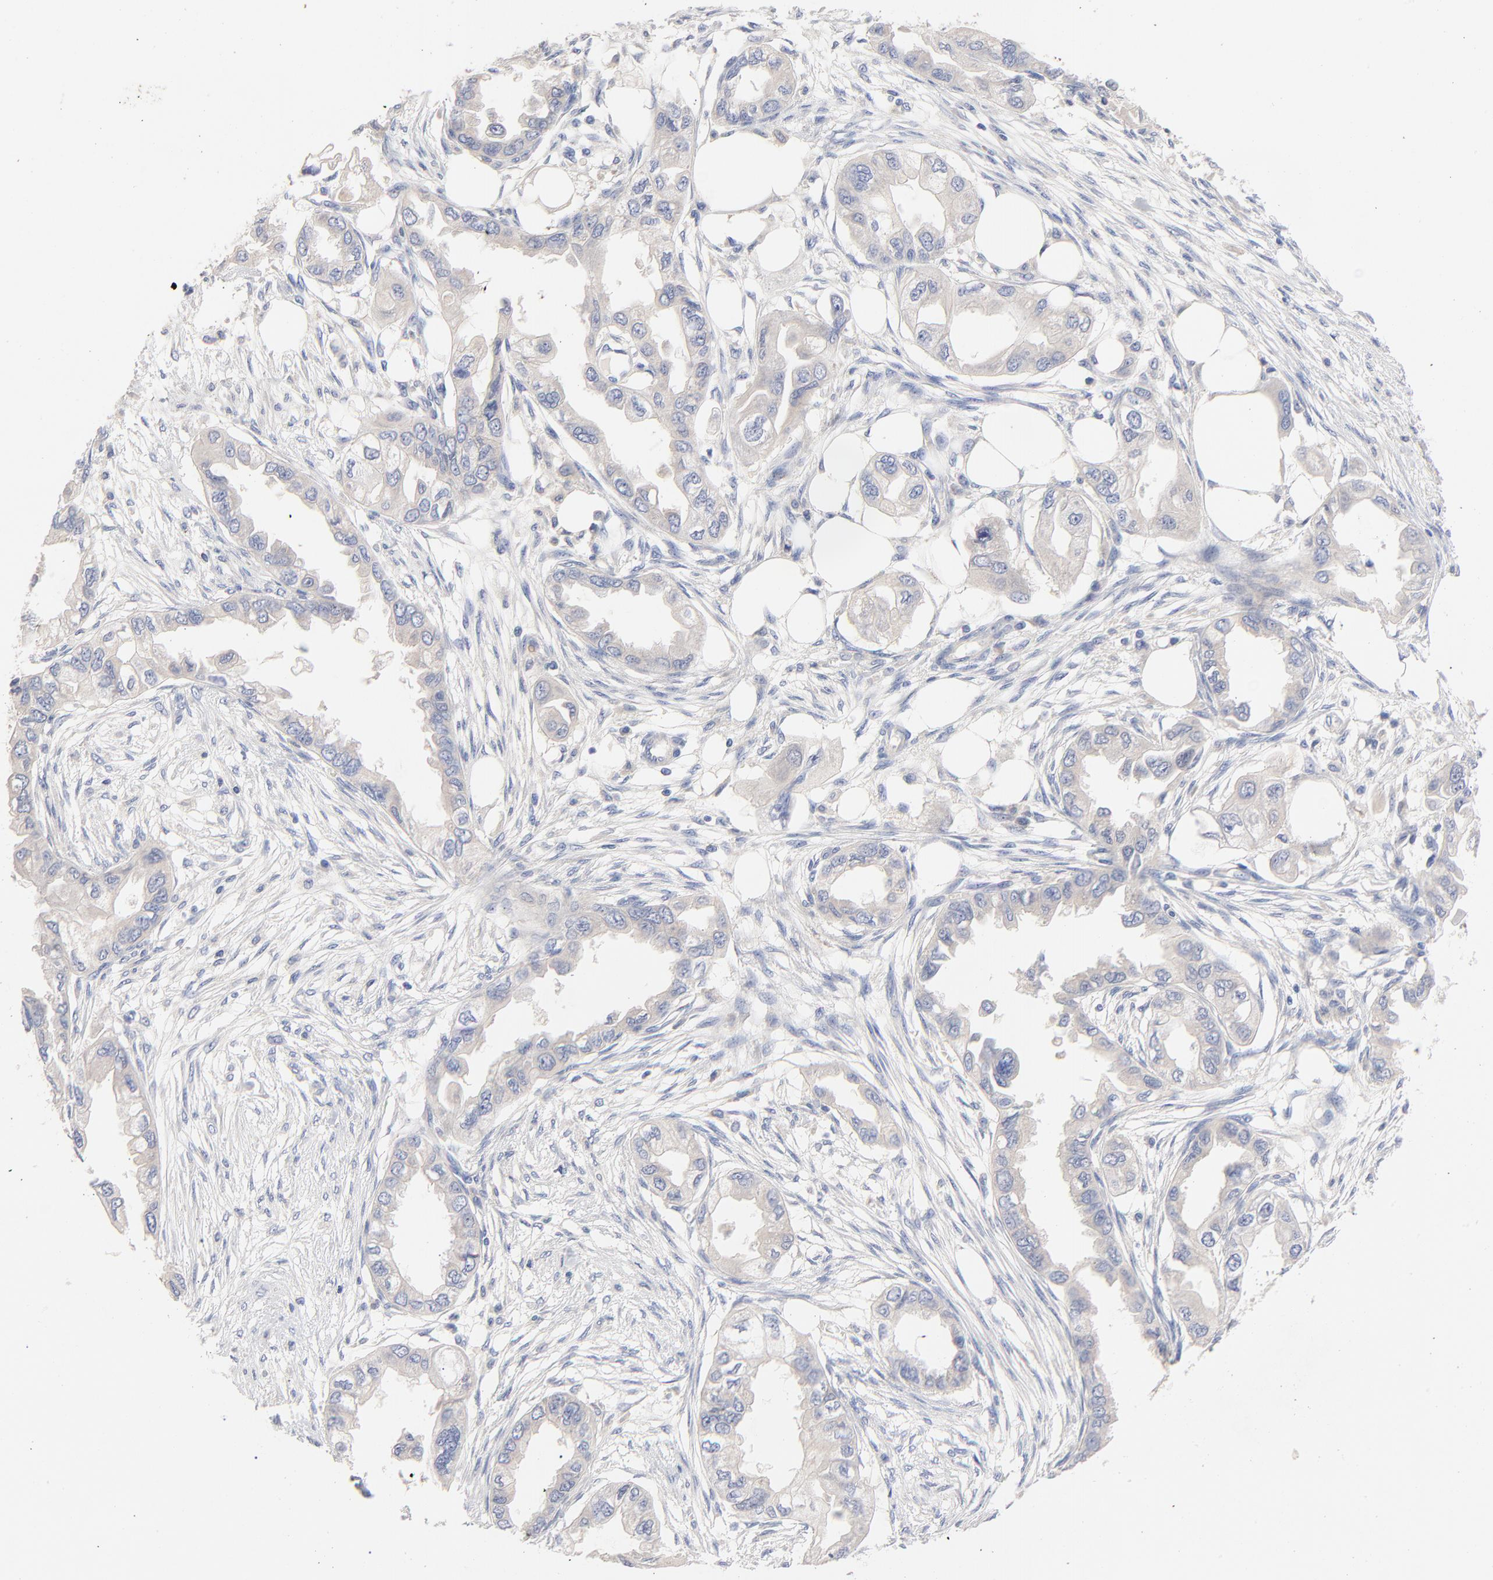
{"staining": {"intensity": "negative", "quantity": "none", "location": "none"}, "tissue": "endometrial cancer", "cell_type": "Tumor cells", "image_type": "cancer", "snomed": [{"axis": "morphology", "description": "Adenocarcinoma, NOS"}, {"axis": "topography", "description": "Endometrium"}], "caption": "Immunohistochemical staining of endometrial adenocarcinoma demonstrates no significant expression in tumor cells.", "gene": "CPS1", "patient": {"sex": "female", "age": 67}}